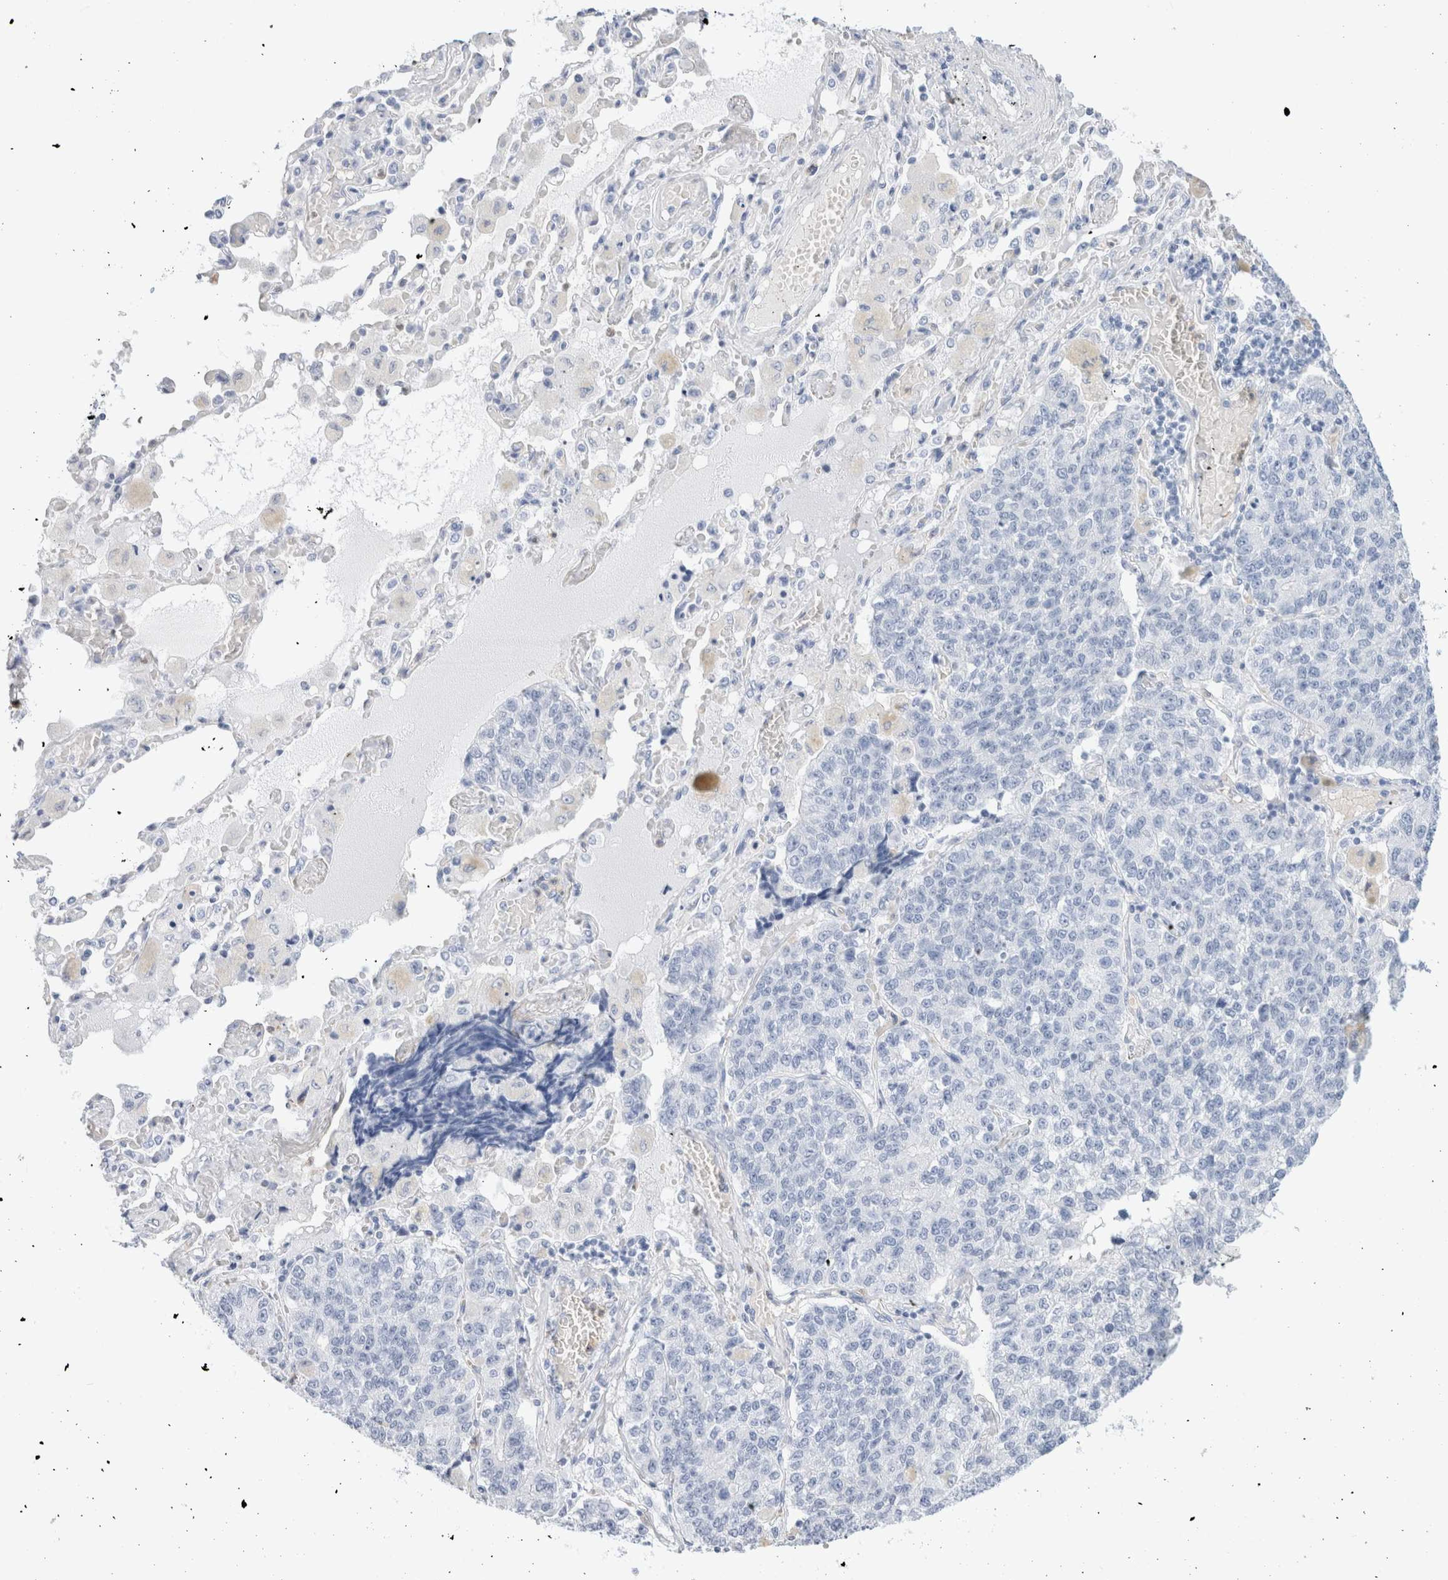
{"staining": {"intensity": "negative", "quantity": "none", "location": "none"}, "tissue": "lung cancer", "cell_type": "Tumor cells", "image_type": "cancer", "snomed": [{"axis": "morphology", "description": "Adenocarcinoma, NOS"}, {"axis": "topography", "description": "Lung"}], "caption": "Lung adenocarcinoma was stained to show a protein in brown. There is no significant expression in tumor cells.", "gene": "ARG1", "patient": {"sex": "male", "age": 49}}